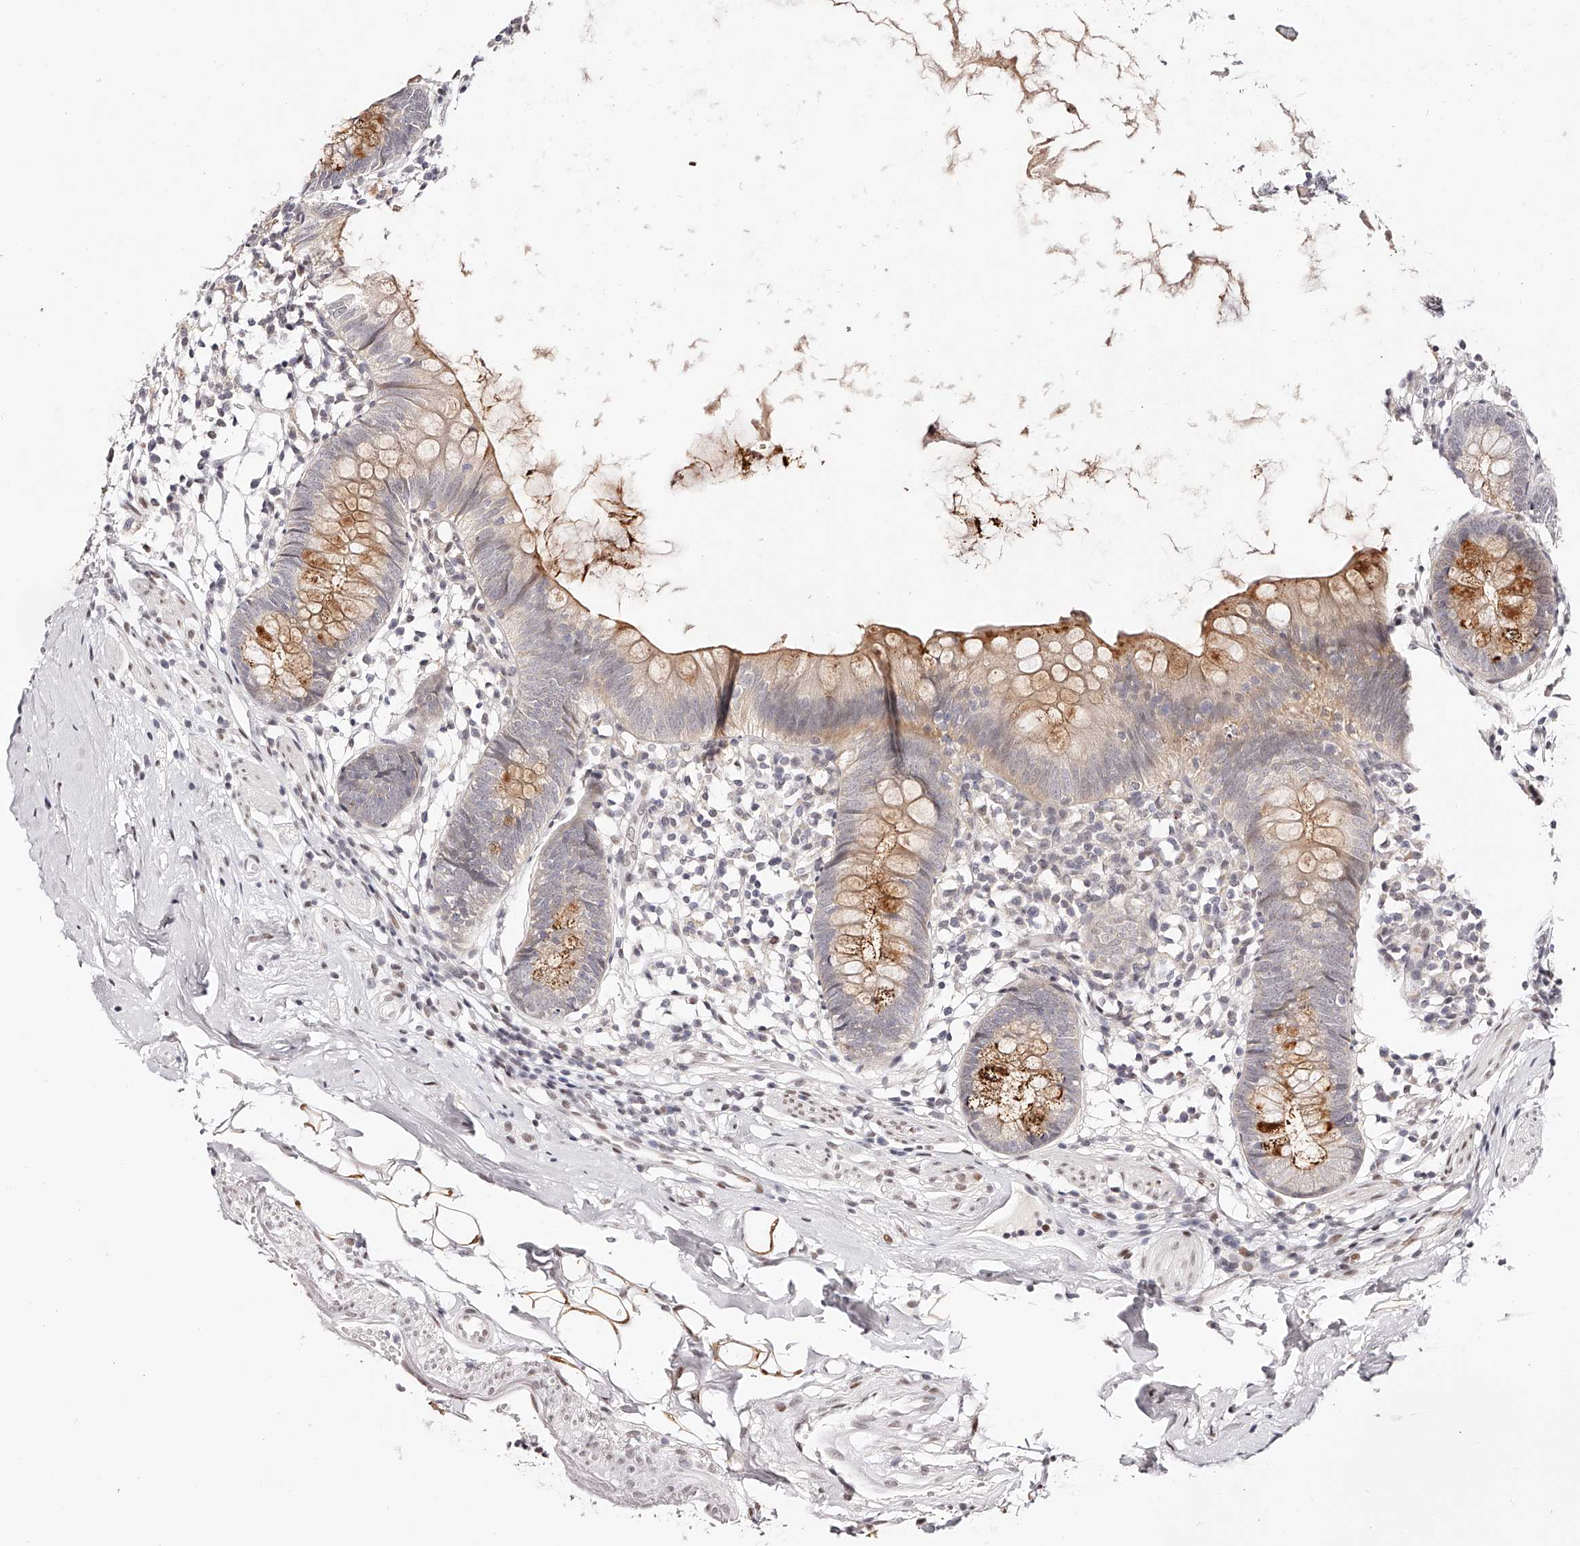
{"staining": {"intensity": "moderate", "quantity": "25%-75%", "location": "cytoplasmic/membranous"}, "tissue": "appendix", "cell_type": "Glandular cells", "image_type": "normal", "snomed": [{"axis": "morphology", "description": "Normal tissue, NOS"}, {"axis": "topography", "description": "Appendix"}], "caption": "High-magnification brightfield microscopy of normal appendix stained with DAB (brown) and counterstained with hematoxylin (blue). glandular cells exhibit moderate cytoplasmic/membranous positivity is present in about25%-75% of cells.", "gene": "USF3", "patient": {"sex": "female", "age": 62}}